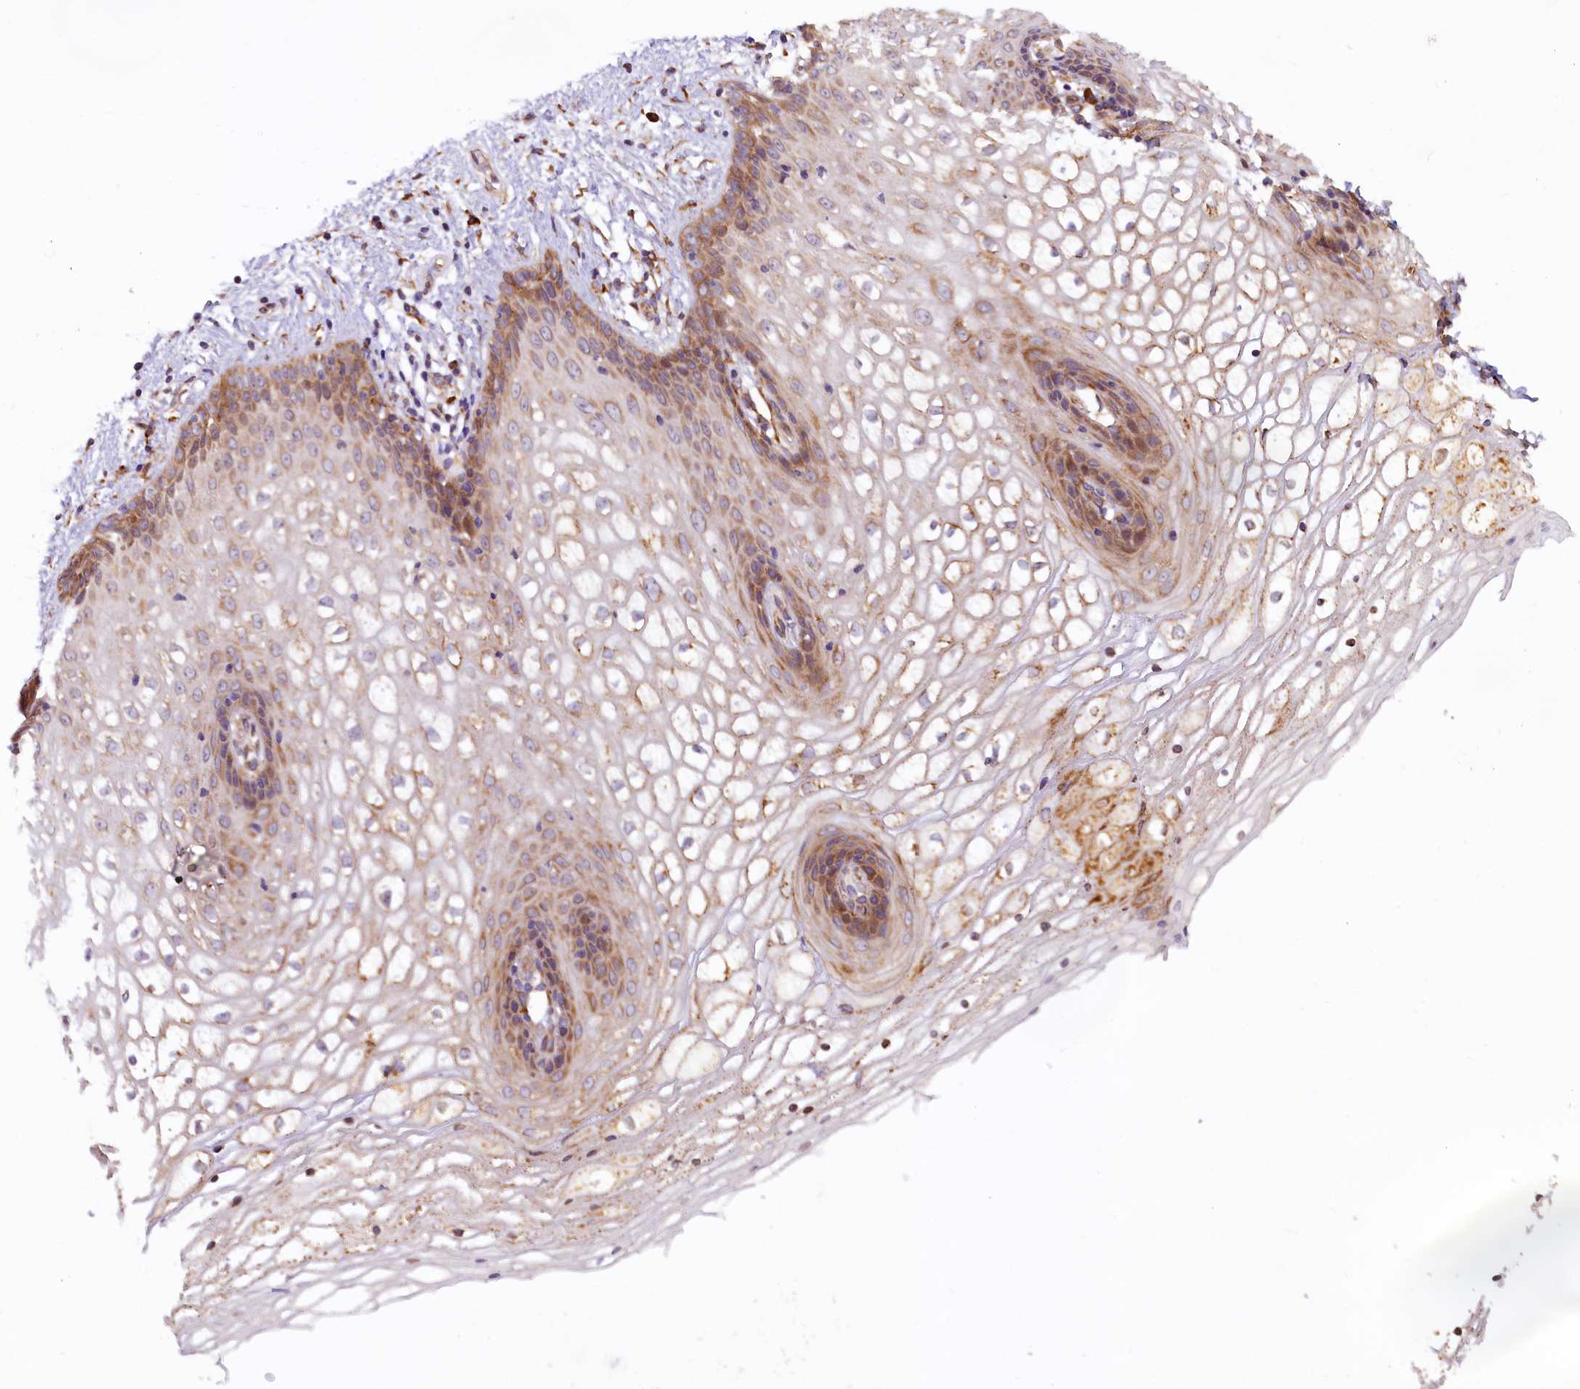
{"staining": {"intensity": "moderate", "quantity": ">75%", "location": "cytoplasmic/membranous"}, "tissue": "vagina", "cell_type": "Squamous epithelial cells", "image_type": "normal", "snomed": [{"axis": "morphology", "description": "Normal tissue, NOS"}, {"axis": "topography", "description": "Vagina"}], "caption": "IHC (DAB) staining of unremarkable human vagina reveals moderate cytoplasmic/membranous protein expression in about >75% of squamous epithelial cells. (DAB (3,3'-diaminobenzidine) = brown stain, brightfield microscopy at high magnification).", "gene": "SSC5D", "patient": {"sex": "female", "age": 34}}